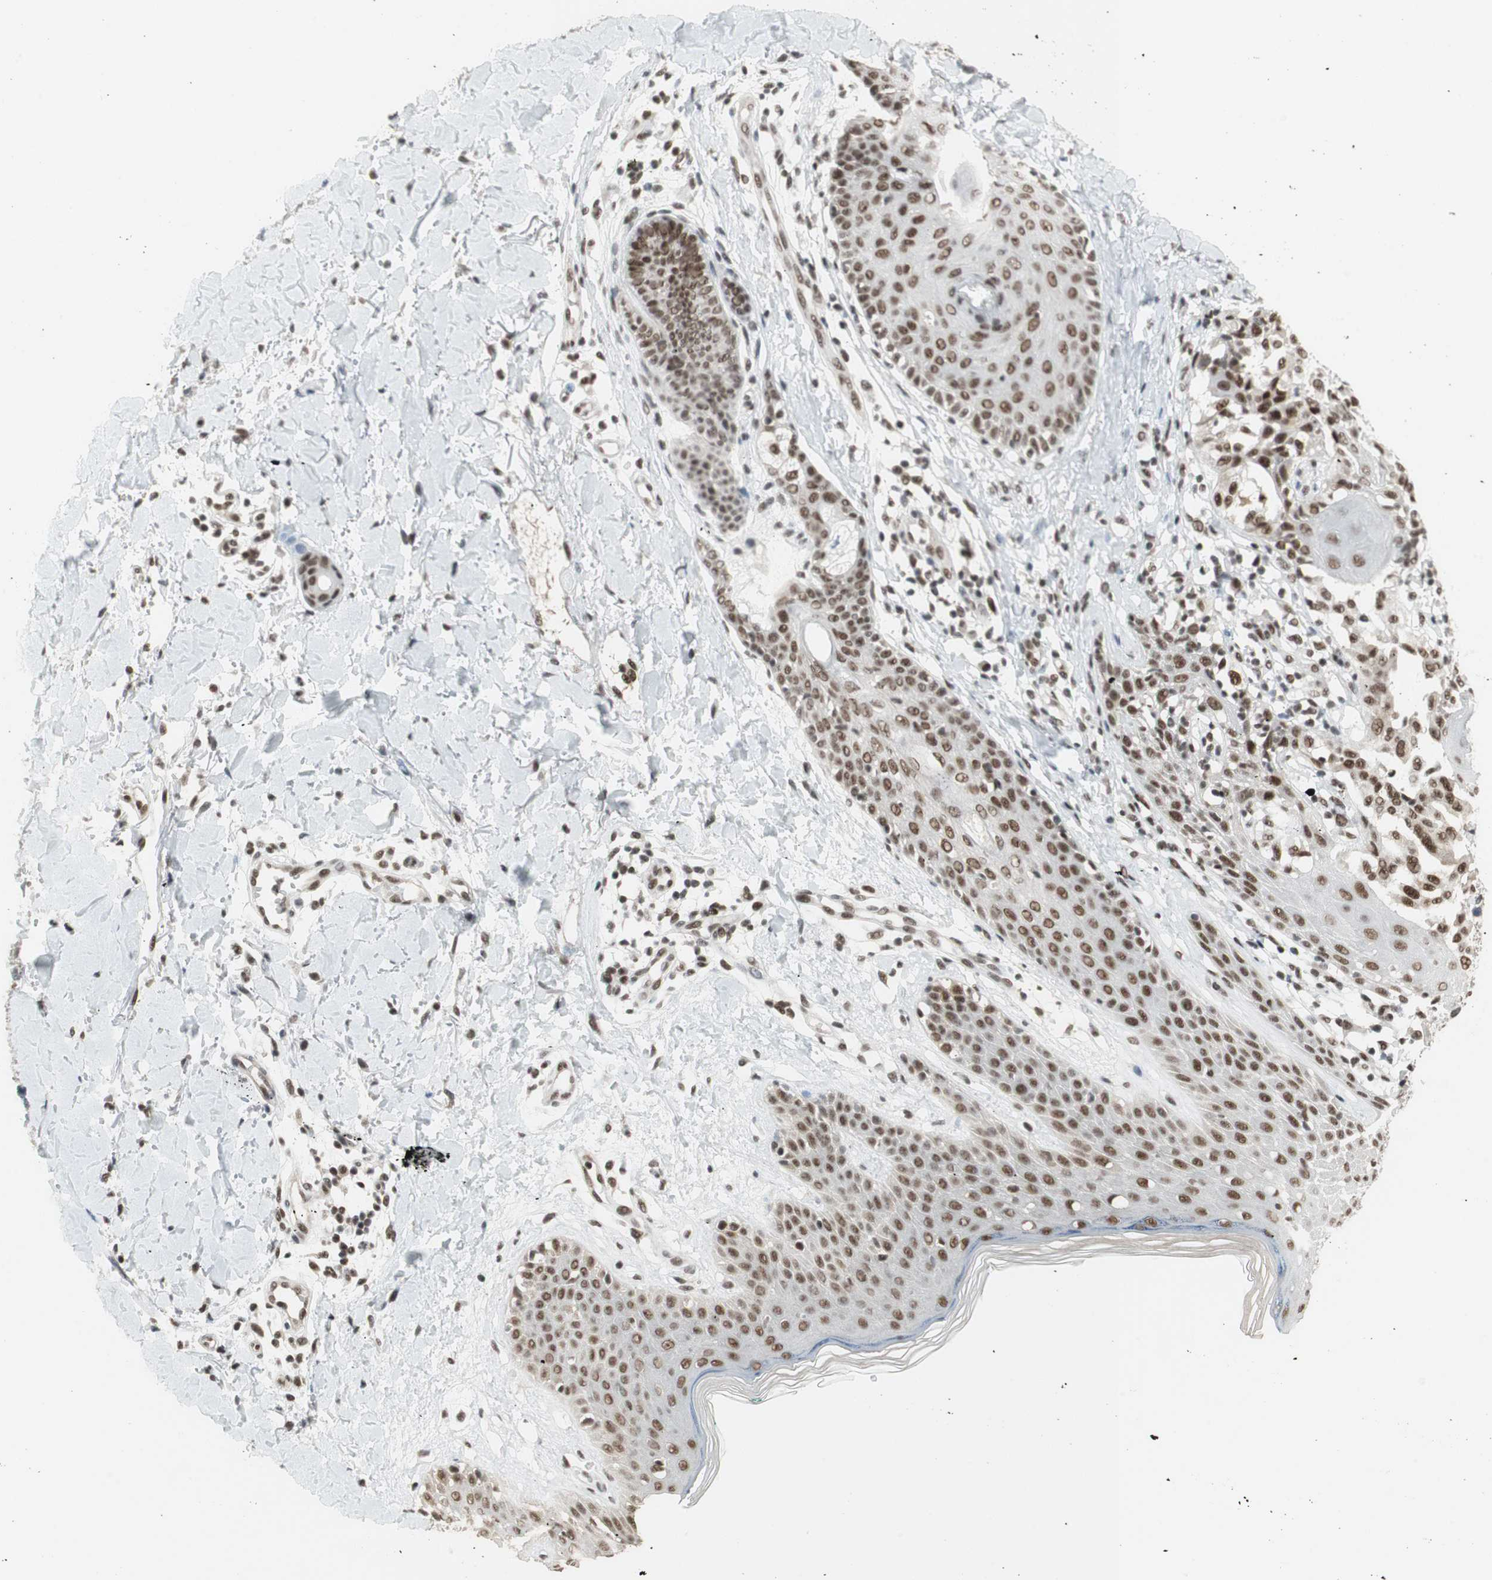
{"staining": {"intensity": "strong", "quantity": ">75%", "location": "nuclear"}, "tissue": "melanoma", "cell_type": "Tumor cells", "image_type": "cancer", "snomed": [{"axis": "morphology", "description": "Malignant melanoma, NOS"}, {"axis": "topography", "description": "Skin"}], "caption": "This image exhibits melanoma stained with immunohistochemistry to label a protein in brown. The nuclear of tumor cells show strong positivity for the protein. Nuclei are counter-stained blue.", "gene": "RTF1", "patient": {"sex": "female", "age": 46}}